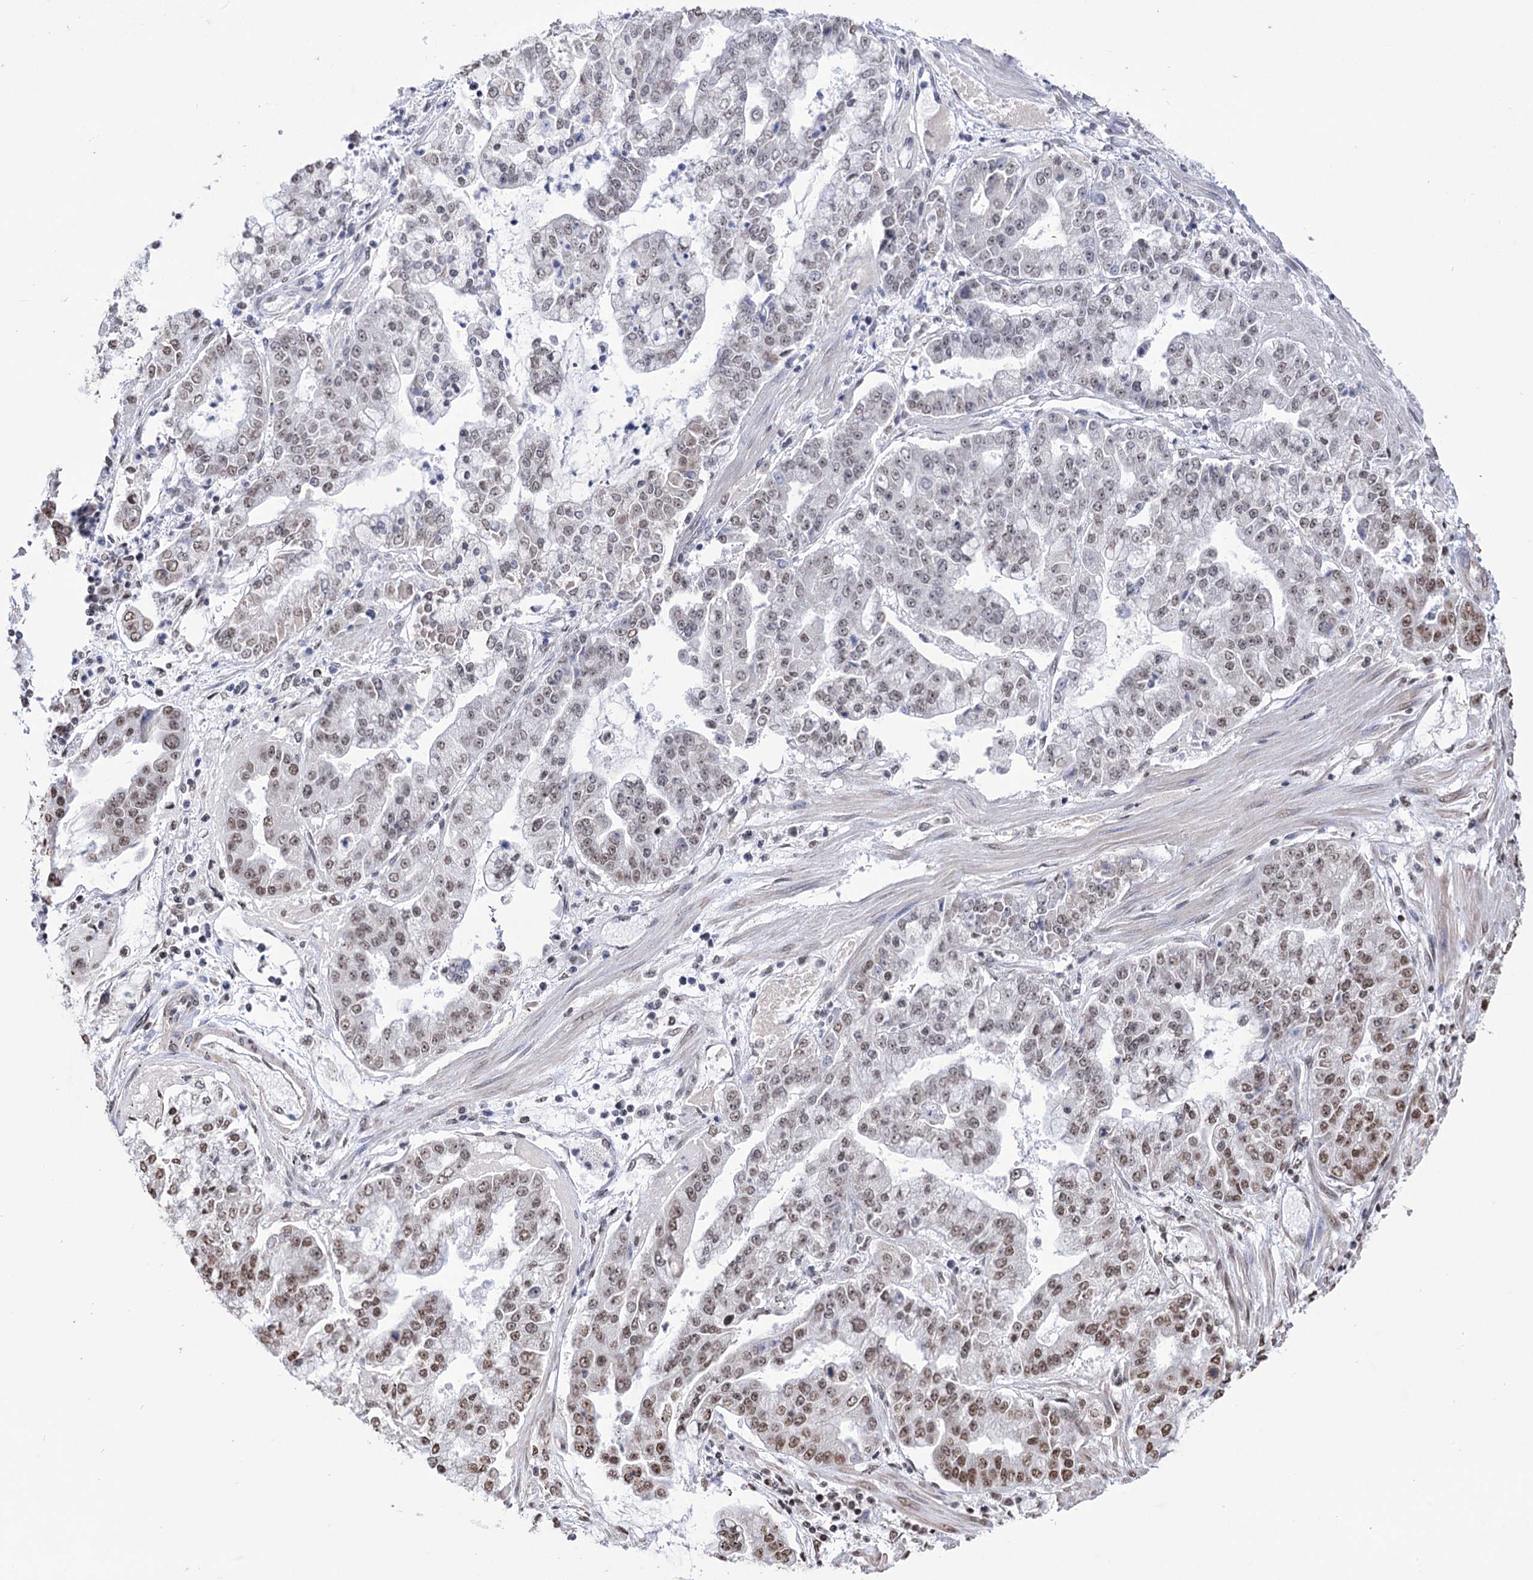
{"staining": {"intensity": "moderate", "quantity": "25%-75%", "location": "nuclear"}, "tissue": "stomach cancer", "cell_type": "Tumor cells", "image_type": "cancer", "snomed": [{"axis": "morphology", "description": "Adenocarcinoma, NOS"}, {"axis": "topography", "description": "Stomach"}], "caption": "Immunohistochemistry (IHC) (DAB) staining of human adenocarcinoma (stomach) shows moderate nuclear protein positivity in about 25%-75% of tumor cells. The staining was performed using DAB, with brown indicating positive protein expression. Nuclei are stained blue with hematoxylin.", "gene": "ABHD10", "patient": {"sex": "male", "age": 76}}